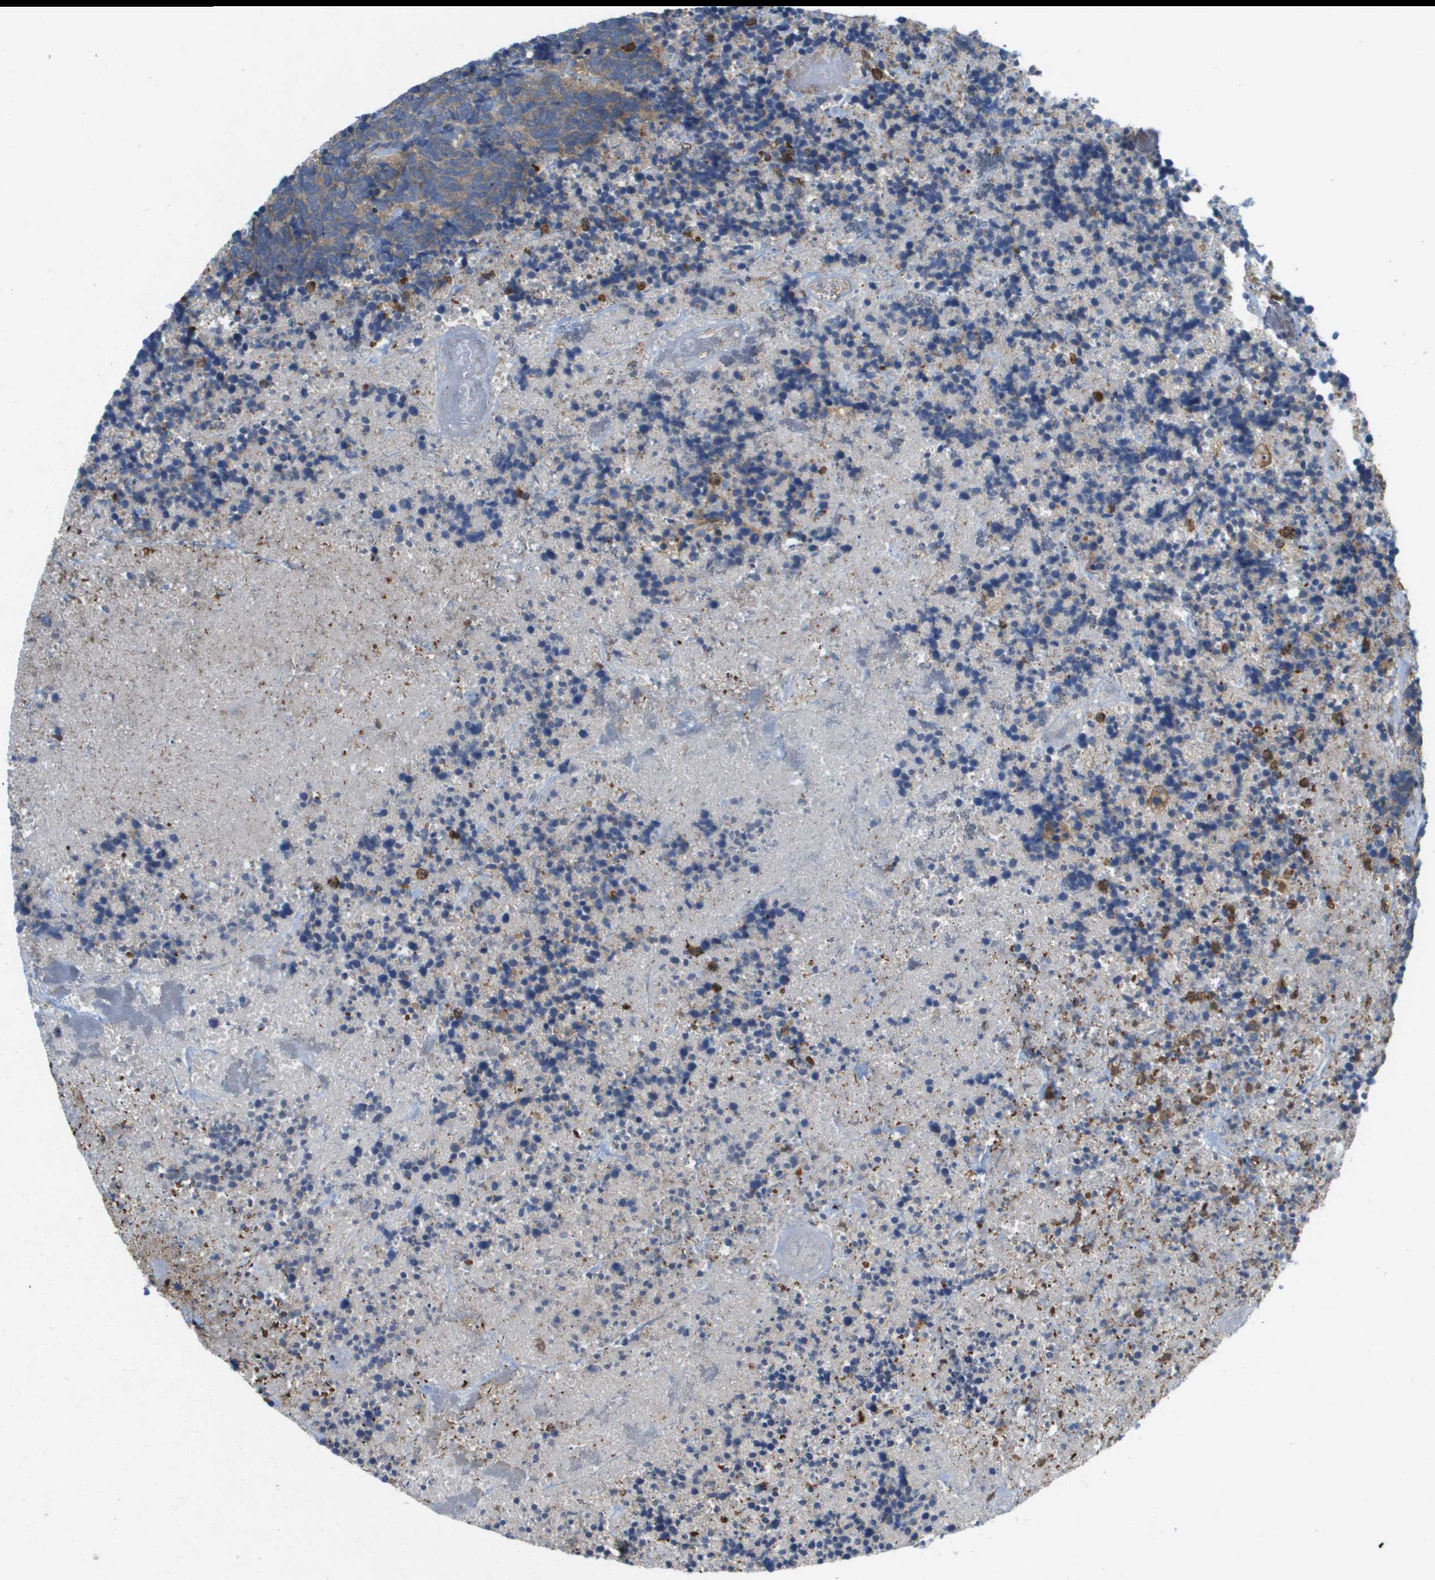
{"staining": {"intensity": "weak", "quantity": ">75%", "location": "cytoplasmic/membranous"}, "tissue": "carcinoid", "cell_type": "Tumor cells", "image_type": "cancer", "snomed": [{"axis": "morphology", "description": "Carcinoma, NOS"}, {"axis": "morphology", "description": "Carcinoid, malignant, NOS"}, {"axis": "topography", "description": "Urinary bladder"}], "caption": "Immunohistochemistry (IHC) (DAB (3,3'-diaminobenzidine)) staining of human carcinoid shows weak cytoplasmic/membranous protein staining in approximately >75% of tumor cells.", "gene": "PALD1", "patient": {"sex": "male", "age": 57}}